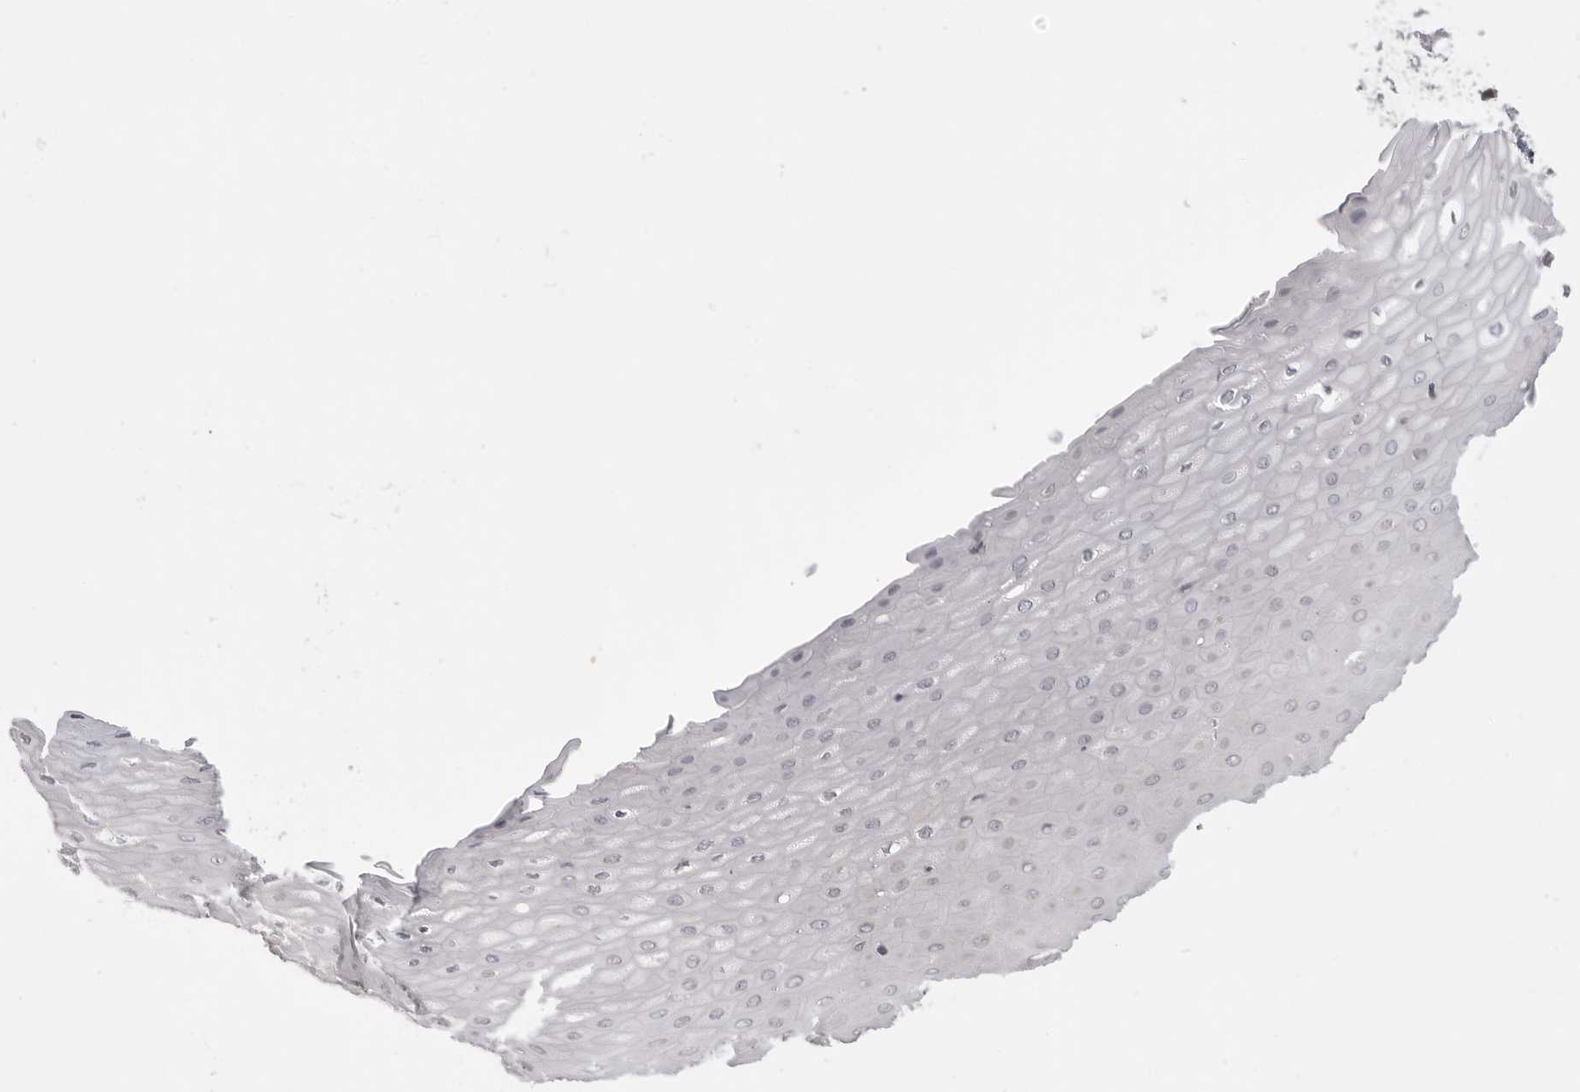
{"staining": {"intensity": "moderate", "quantity": "25%-75%", "location": "cytoplasmic/membranous"}, "tissue": "cervix", "cell_type": "Glandular cells", "image_type": "normal", "snomed": [{"axis": "morphology", "description": "Normal tissue, NOS"}, {"axis": "topography", "description": "Cervix"}], "caption": "This histopathology image shows normal cervix stained with immunohistochemistry (IHC) to label a protein in brown. The cytoplasmic/membranous of glandular cells show moderate positivity for the protein. Nuclei are counter-stained blue.", "gene": "CERS2", "patient": {"sex": "female", "age": 55}}